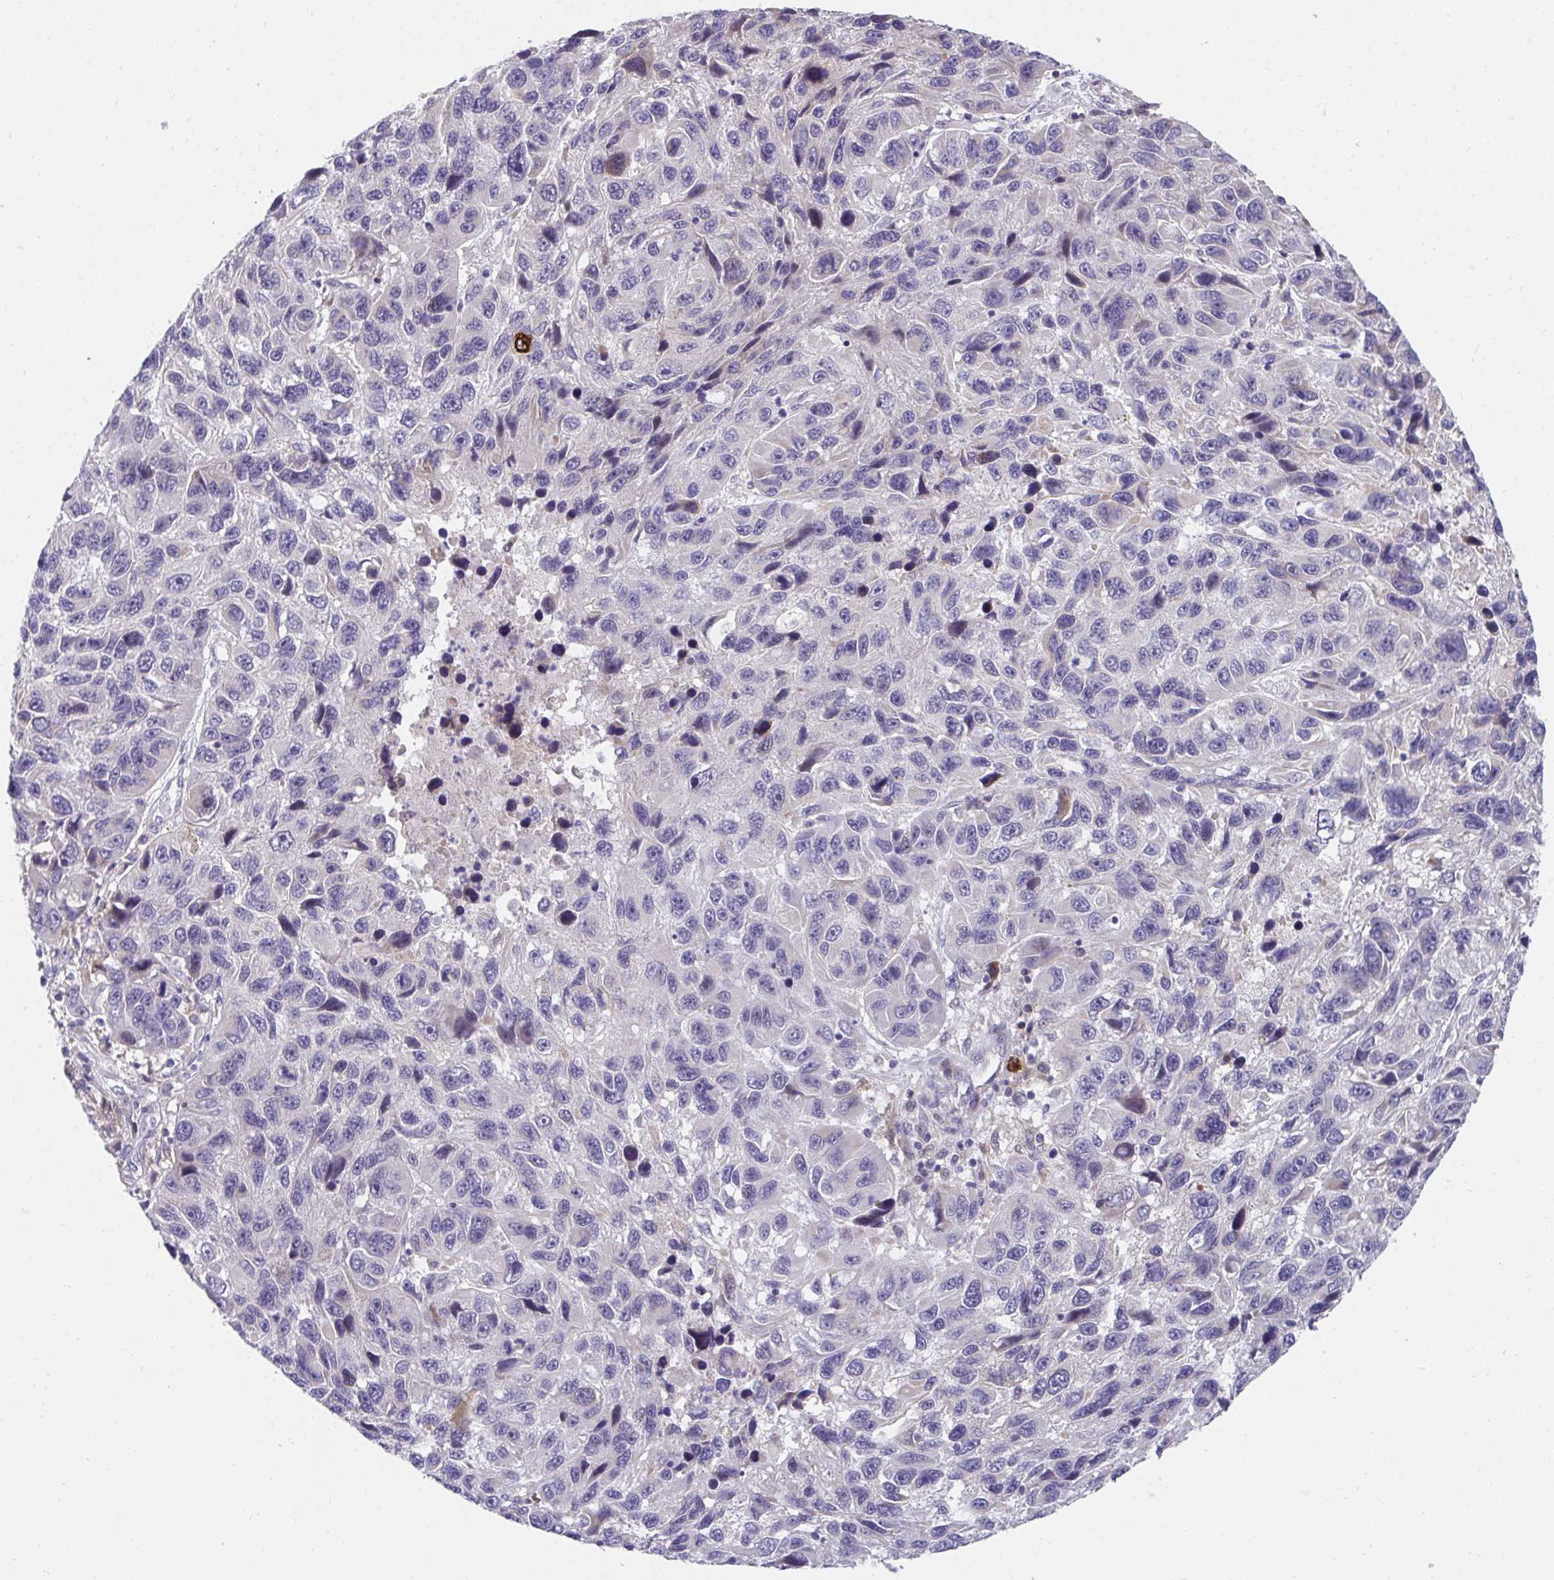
{"staining": {"intensity": "negative", "quantity": "none", "location": "none"}, "tissue": "melanoma", "cell_type": "Tumor cells", "image_type": "cancer", "snomed": [{"axis": "morphology", "description": "Malignant melanoma, NOS"}, {"axis": "topography", "description": "Skin"}], "caption": "A histopathology image of malignant melanoma stained for a protein demonstrates no brown staining in tumor cells.", "gene": "SLAMF7", "patient": {"sex": "male", "age": 53}}